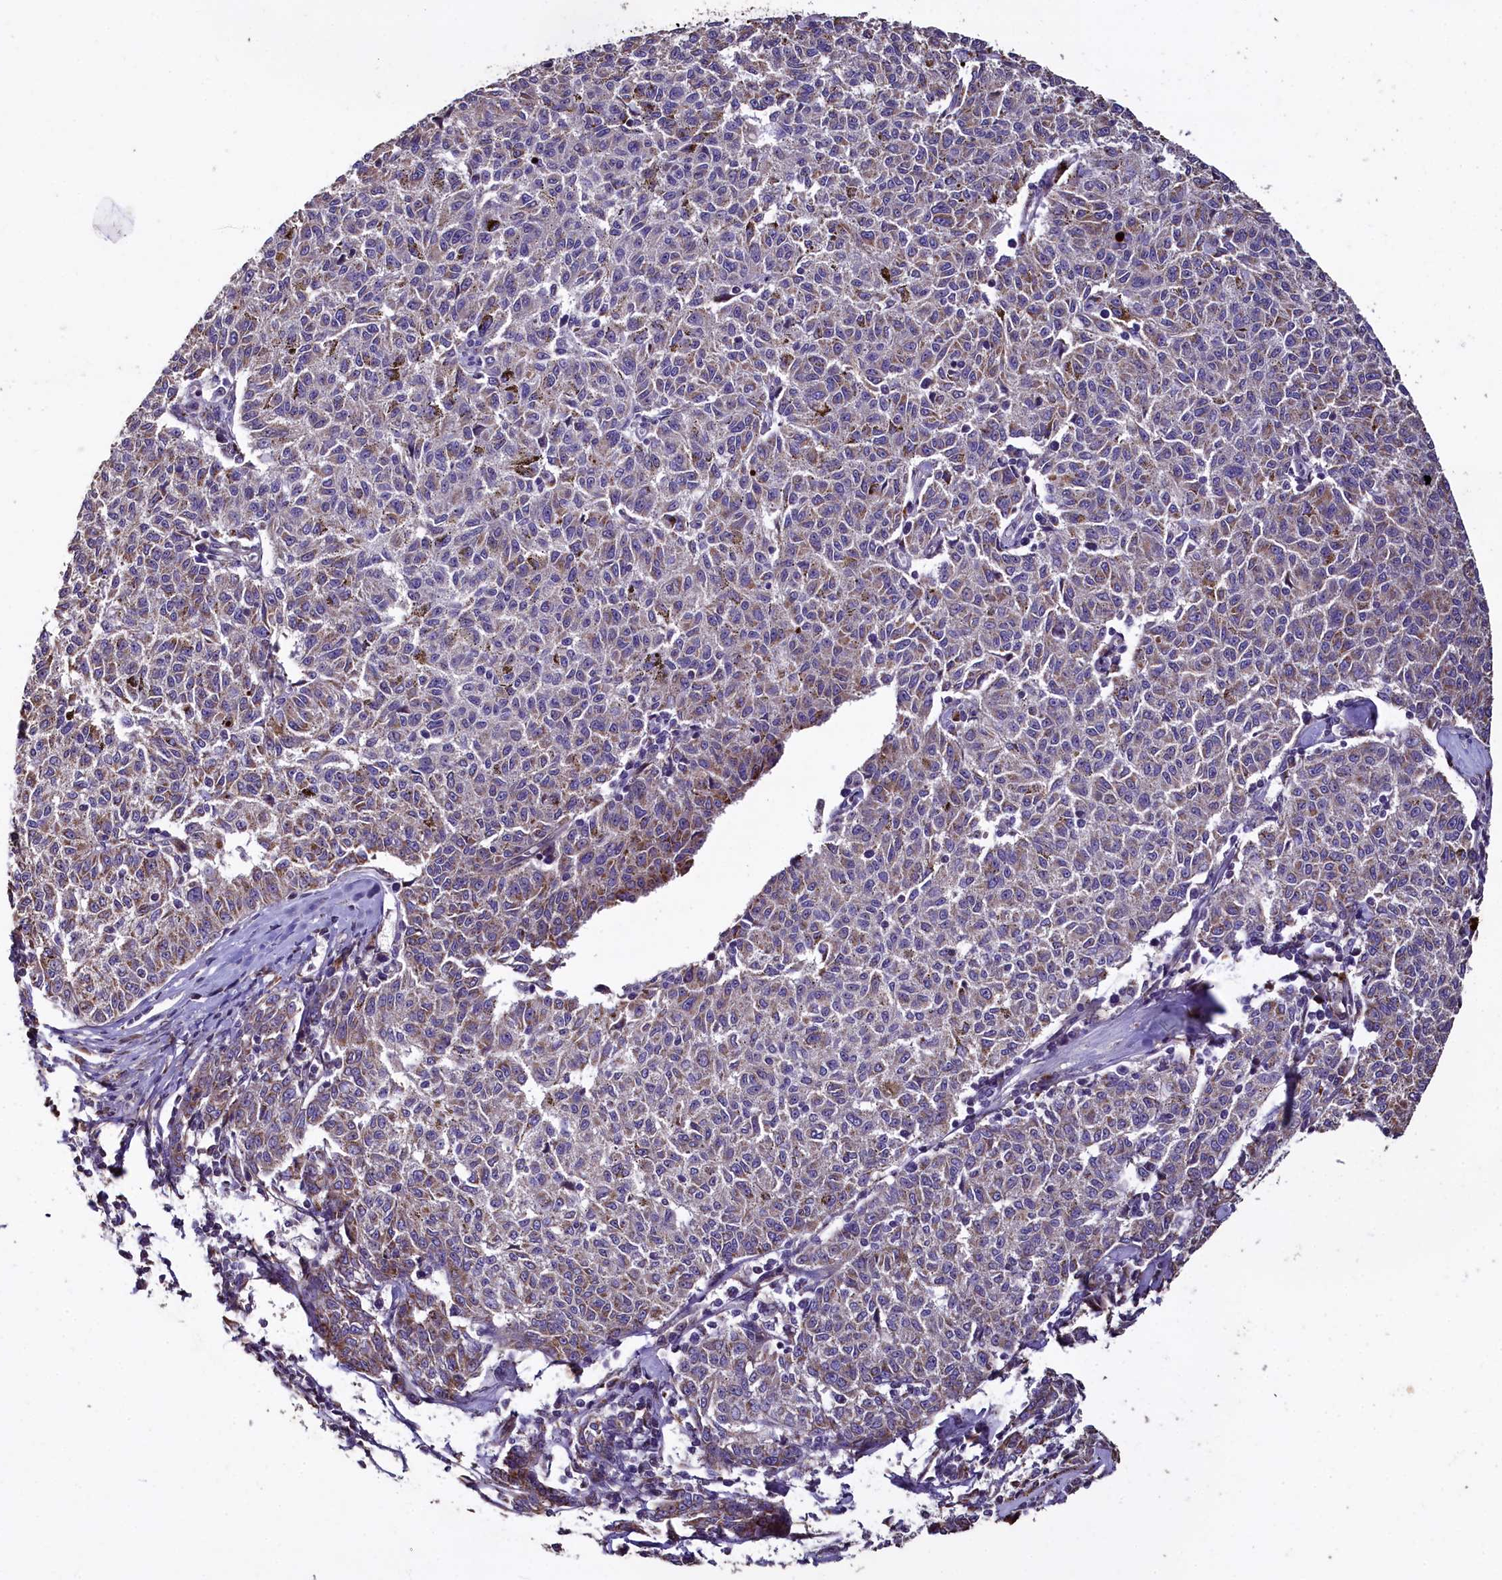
{"staining": {"intensity": "moderate", "quantity": "25%-75%", "location": "cytoplasmic/membranous"}, "tissue": "melanoma", "cell_type": "Tumor cells", "image_type": "cancer", "snomed": [{"axis": "morphology", "description": "Malignant melanoma, NOS"}, {"axis": "topography", "description": "Skin"}], "caption": "A brown stain shows moderate cytoplasmic/membranous staining of a protein in human melanoma tumor cells. (DAB = brown stain, brightfield microscopy at high magnification).", "gene": "COQ9", "patient": {"sex": "female", "age": 72}}